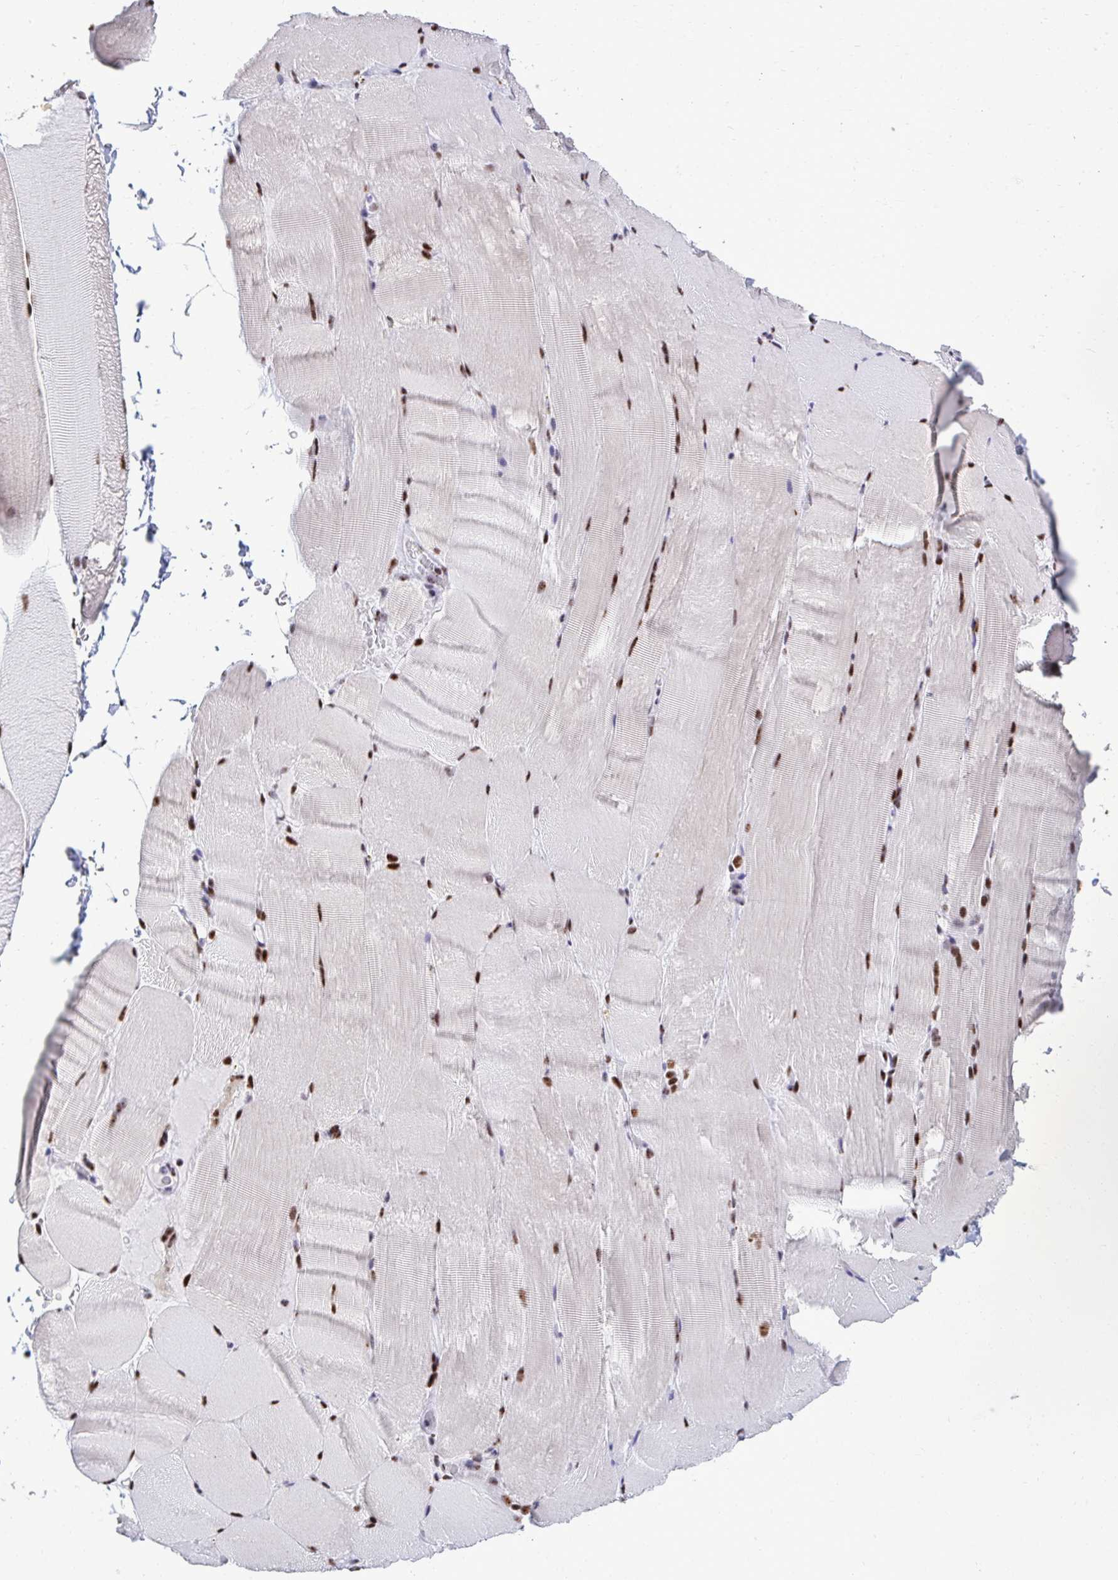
{"staining": {"intensity": "strong", "quantity": "25%-75%", "location": "nuclear"}, "tissue": "skeletal muscle", "cell_type": "Myocytes", "image_type": "normal", "snomed": [{"axis": "morphology", "description": "Normal tissue, NOS"}, {"axis": "topography", "description": "Skeletal muscle"}], "caption": "Strong nuclear expression for a protein is present in about 25%-75% of myocytes of benign skeletal muscle using immunohistochemistry.", "gene": "PELP1", "patient": {"sex": "female", "age": 37}}